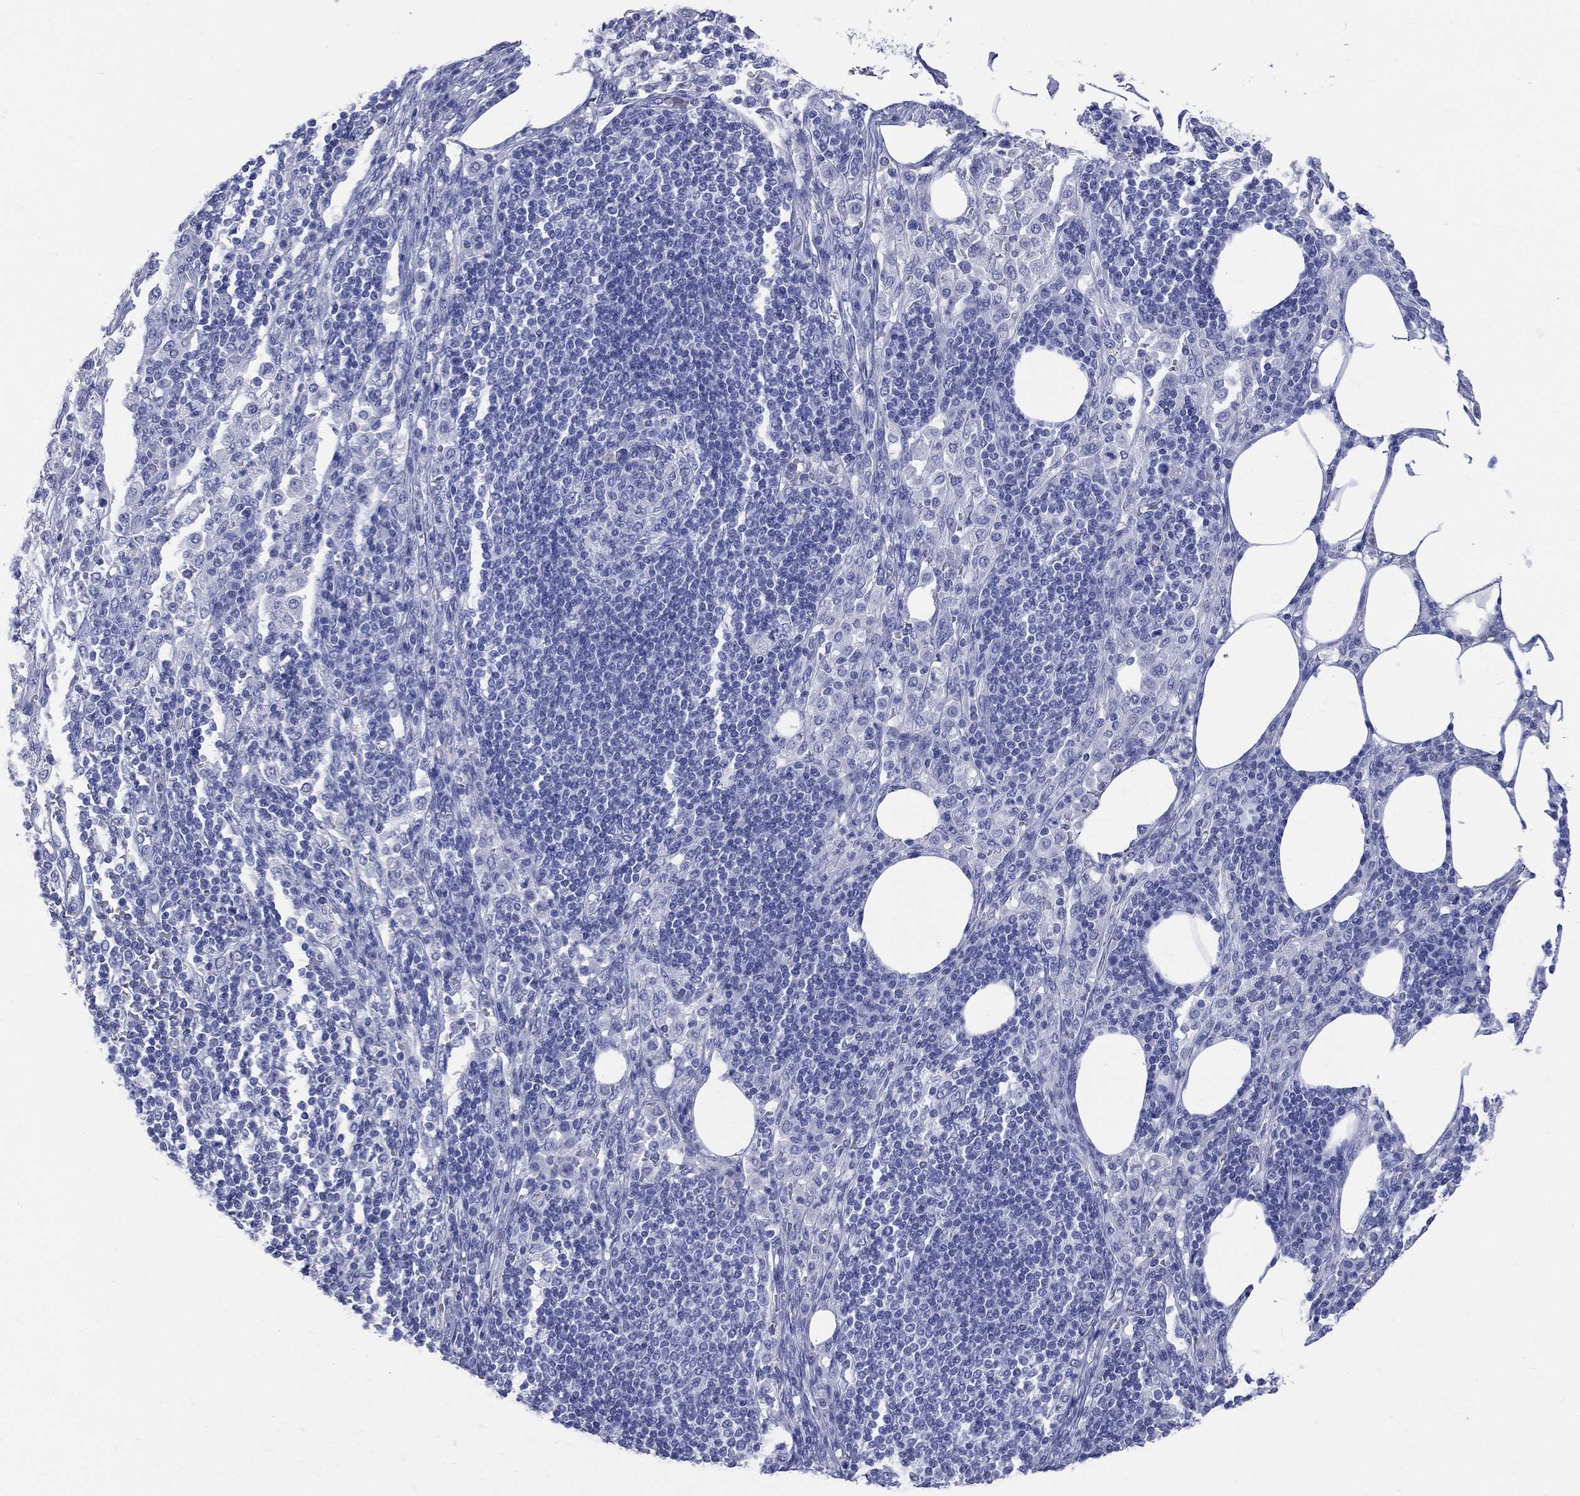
{"staining": {"intensity": "negative", "quantity": "none", "location": "none"}, "tissue": "pancreatic cancer", "cell_type": "Tumor cells", "image_type": "cancer", "snomed": [{"axis": "morphology", "description": "Adenocarcinoma, NOS"}, {"axis": "topography", "description": "Pancreas"}], "caption": "Tumor cells are negative for brown protein staining in pancreatic adenocarcinoma.", "gene": "SYP", "patient": {"sex": "female", "age": 61}}